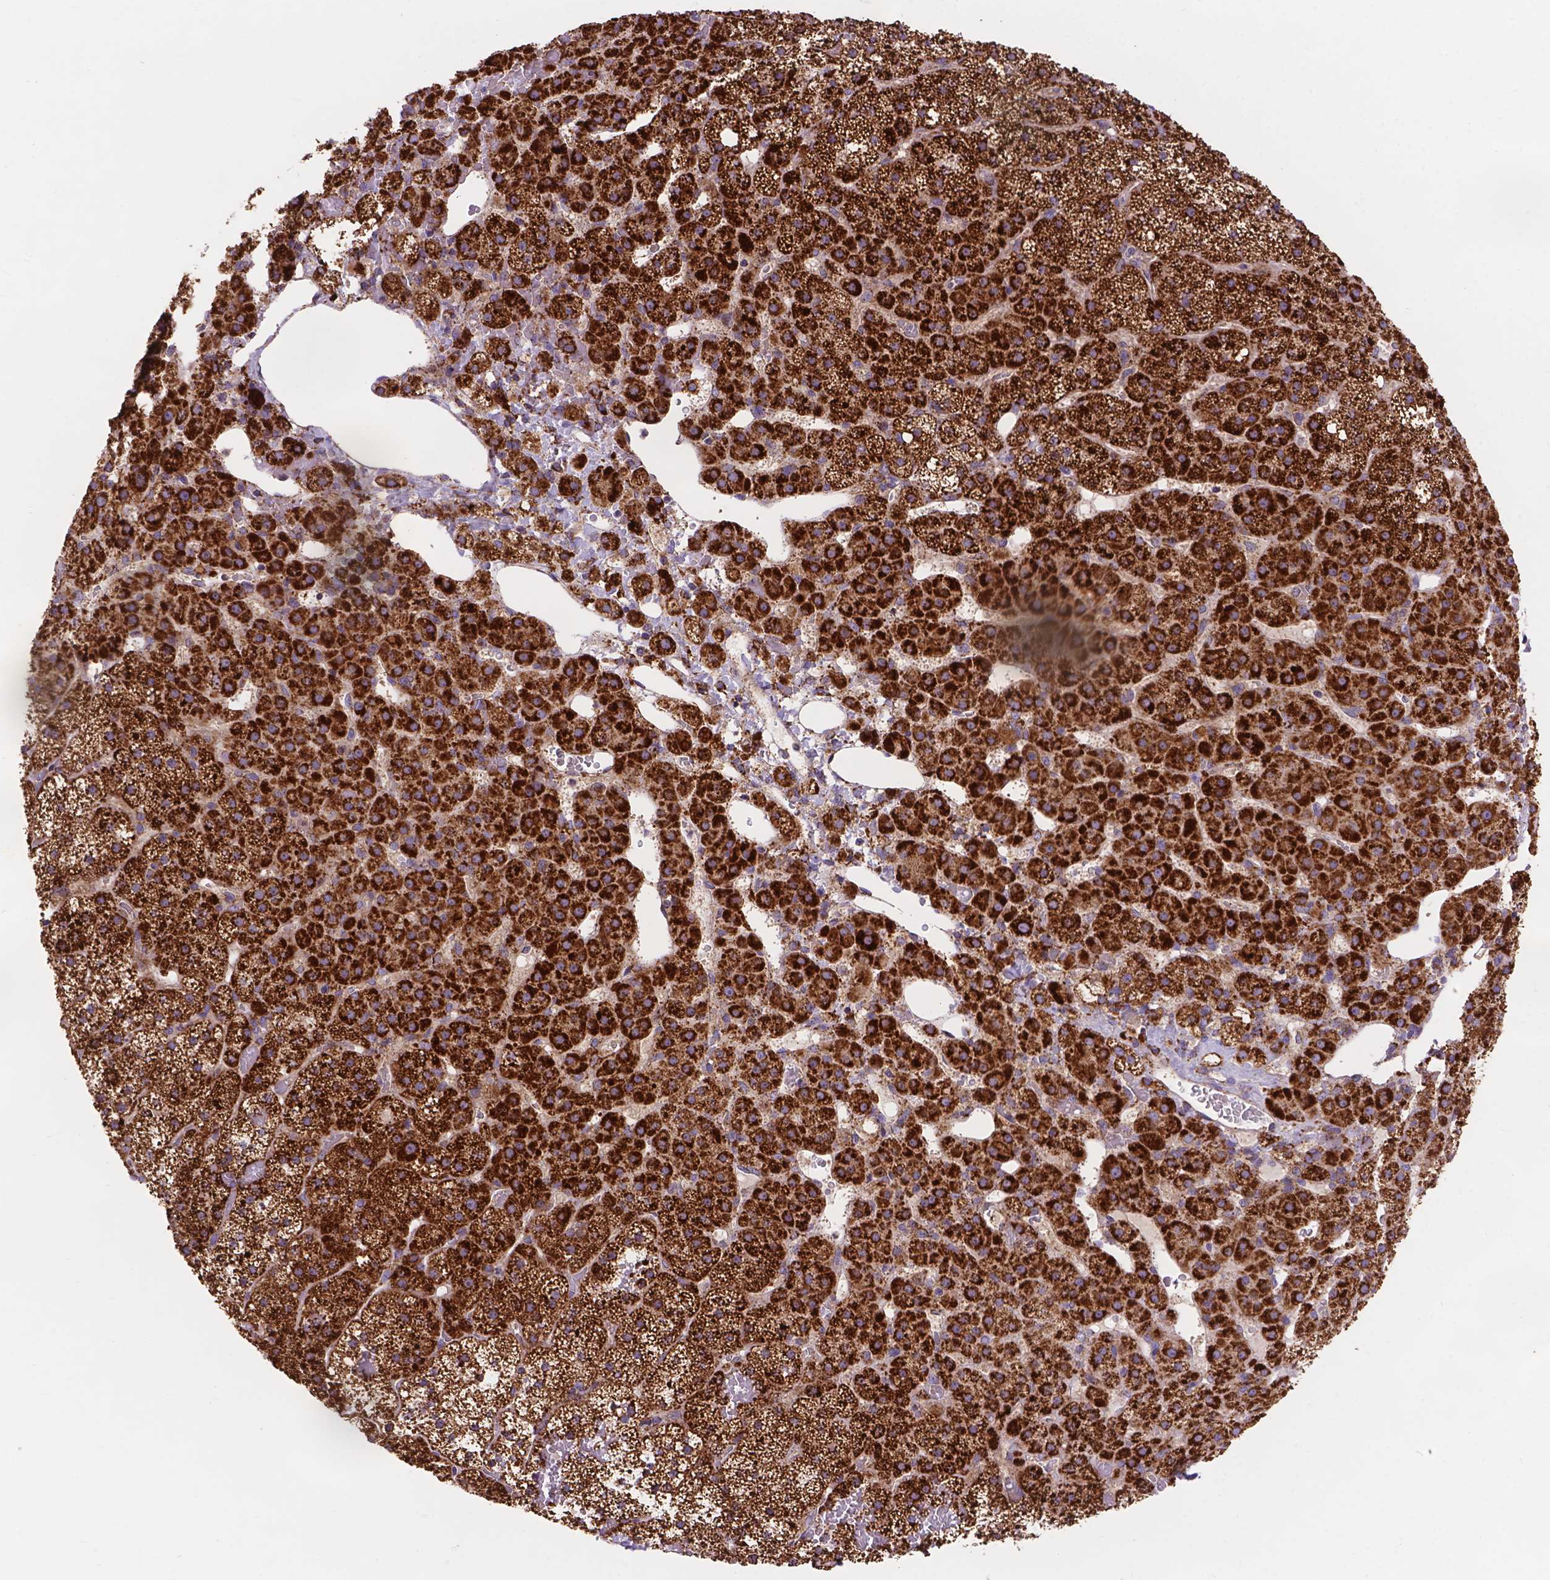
{"staining": {"intensity": "strong", "quantity": ">75%", "location": "cytoplasmic/membranous"}, "tissue": "adrenal gland", "cell_type": "Glandular cells", "image_type": "normal", "snomed": [{"axis": "morphology", "description": "Normal tissue, NOS"}, {"axis": "topography", "description": "Adrenal gland"}], "caption": "Unremarkable adrenal gland demonstrates strong cytoplasmic/membranous expression in approximately >75% of glandular cells, visualized by immunohistochemistry.", "gene": "AK3", "patient": {"sex": "male", "age": 53}}